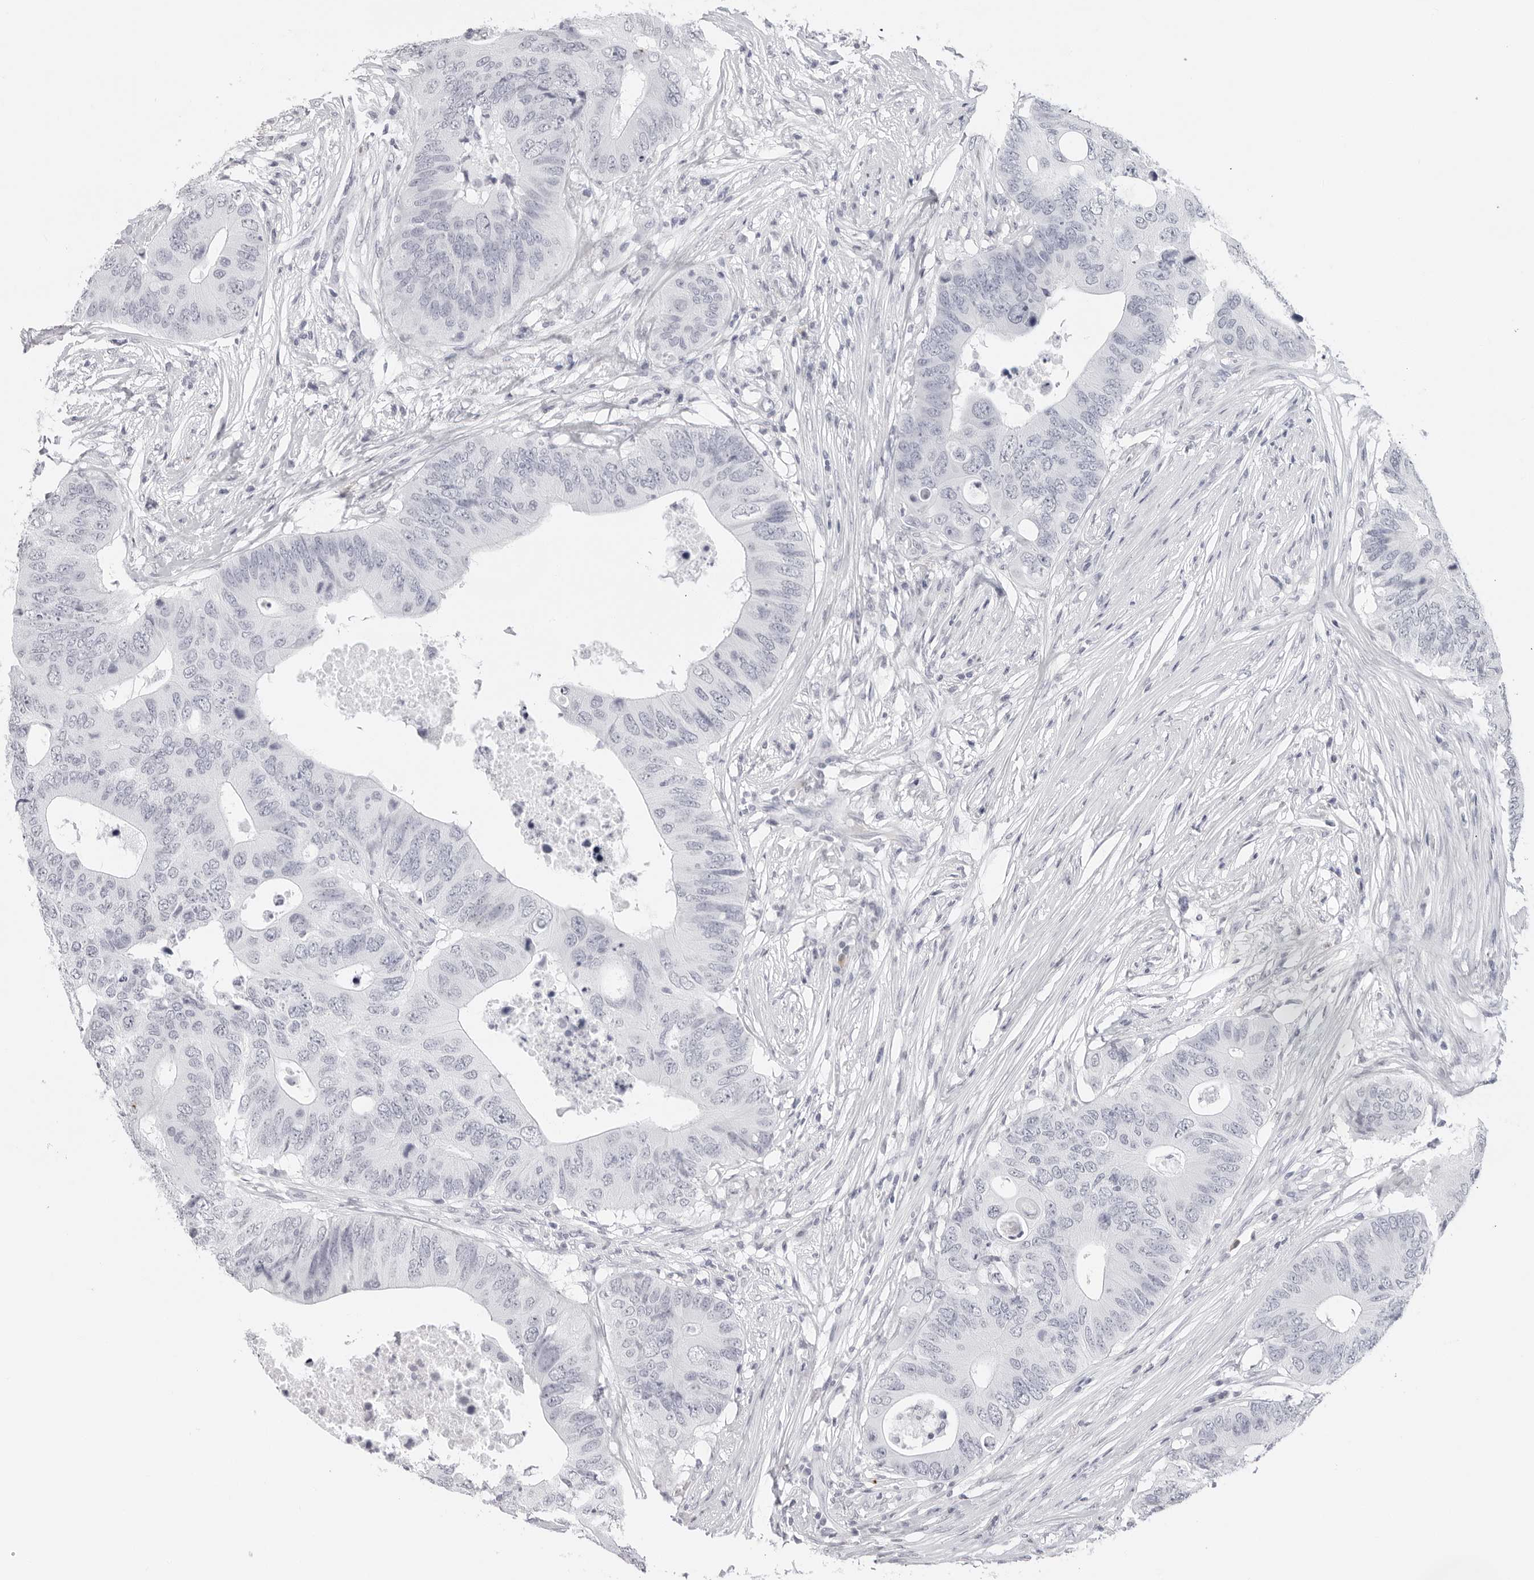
{"staining": {"intensity": "negative", "quantity": "none", "location": "none"}, "tissue": "colorectal cancer", "cell_type": "Tumor cells", "image_type": "cancer", "snomed": [{"axis": "morphology", "description": "Adenocarcinoma, NOS"}, {"axis": "topography", "description": "Colon"}], "caption": "Colorectal cancer was stained to show a protein in brown. There is no significant positivity in tumor cells. The staining is performed using DAB (3,3'-diaminobenzidine) brown chromogen with nuclei counter-stained in using hematoxylin.", "gene": "CST5", "patient": {"sex": "male", "age": 71}}